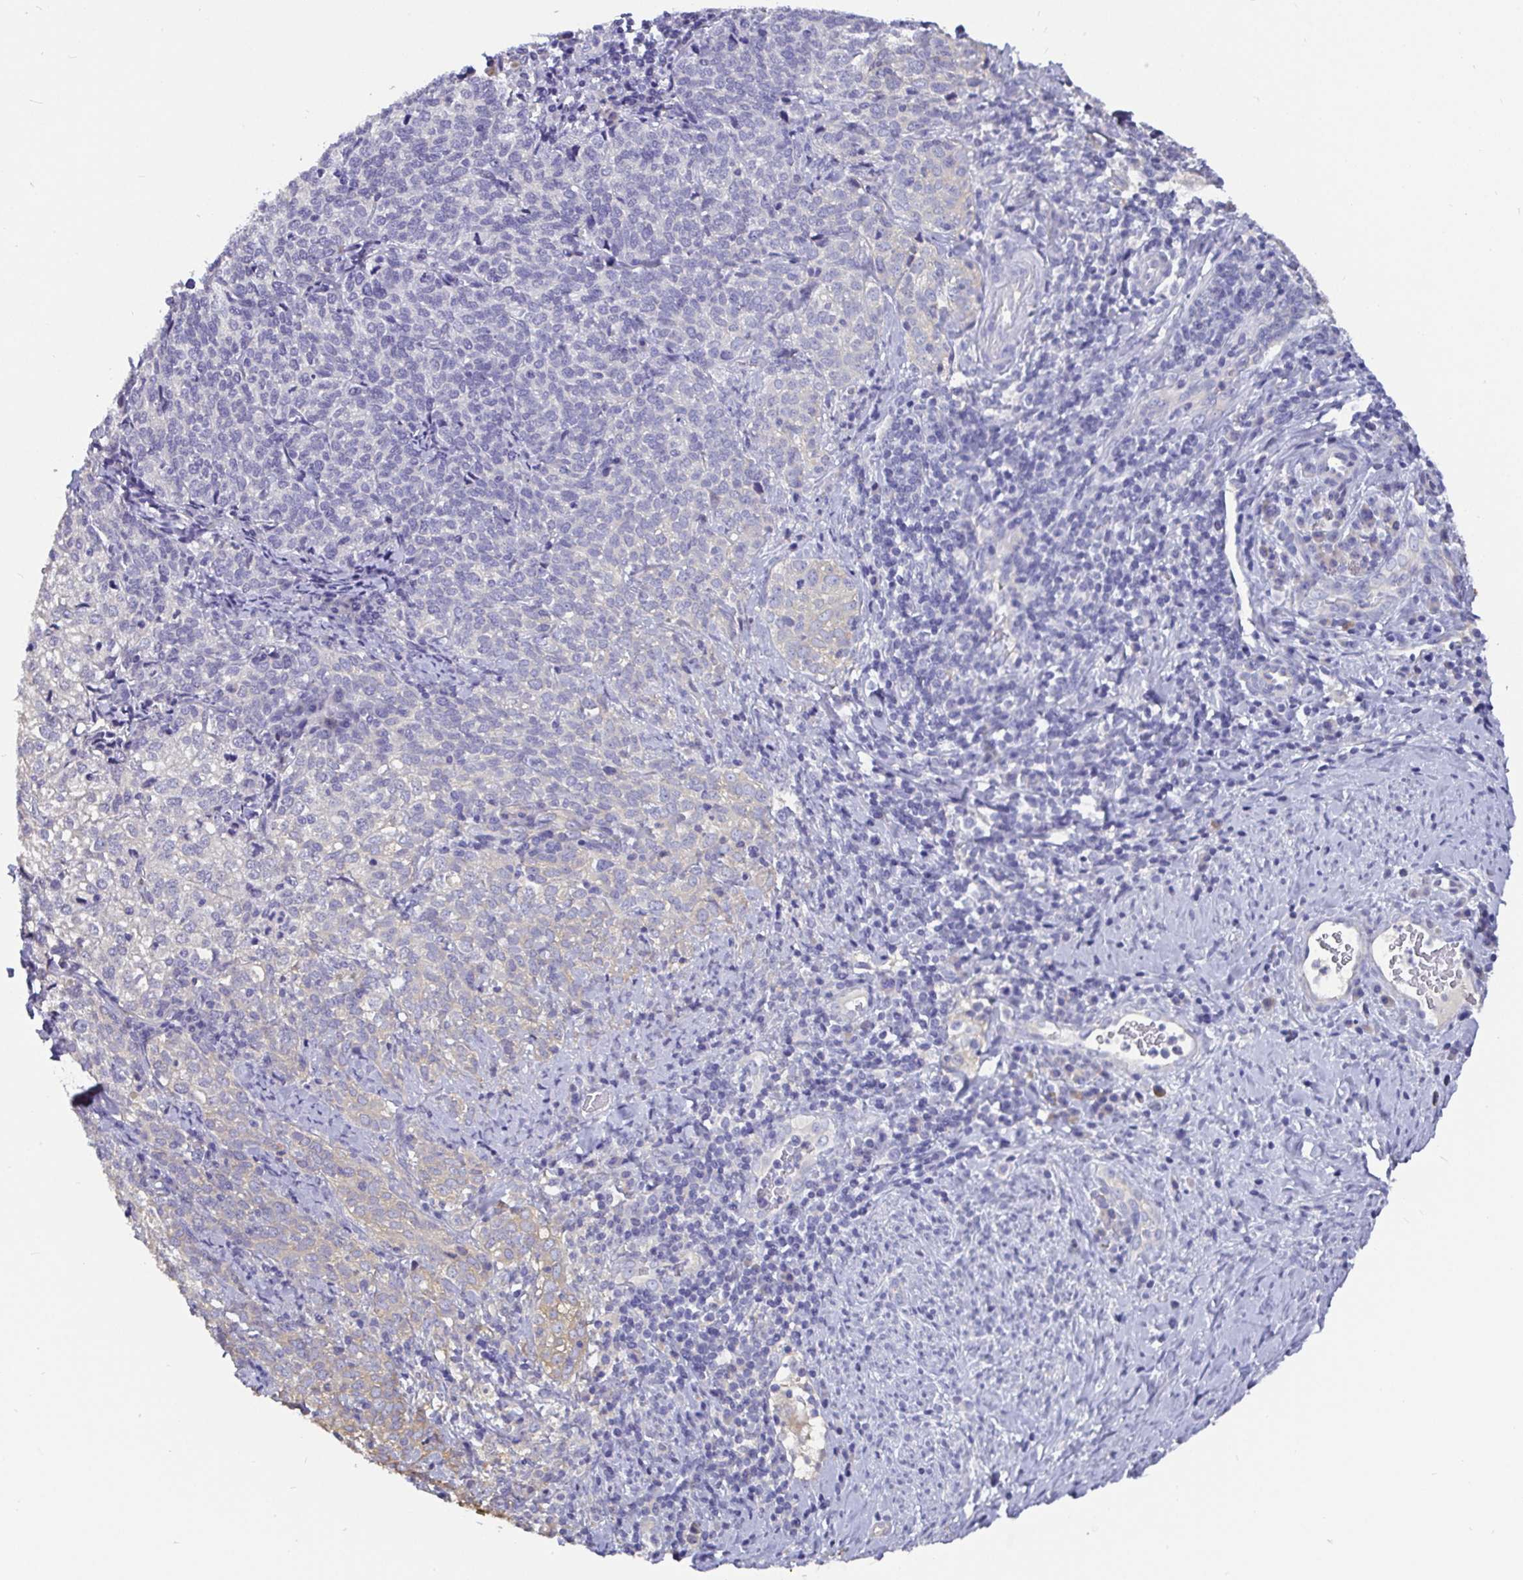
{"staining": {"intensity": "negative", "quantity": "none", "location": "none"}, "tissue": "cervical cancer", "cell_type": "Tumor cells", "image_type": "cancer", "snomed": [{"axis": "morphology", "description": "Normal tissue, NOS"}, {"axis": "morphology", "description": "Squamous cell carcinoma, NOS"}, {"axis": "topography", "description": "Vagina"}, {"axis": "topography", "description": "Cervix"}], "caption": "The histopathology image displays no staining of tumor cells in cervical squamous cell carcinoma.", "gene": "ADAMTS6", "patient": {"sex": "female", "age": 45}}